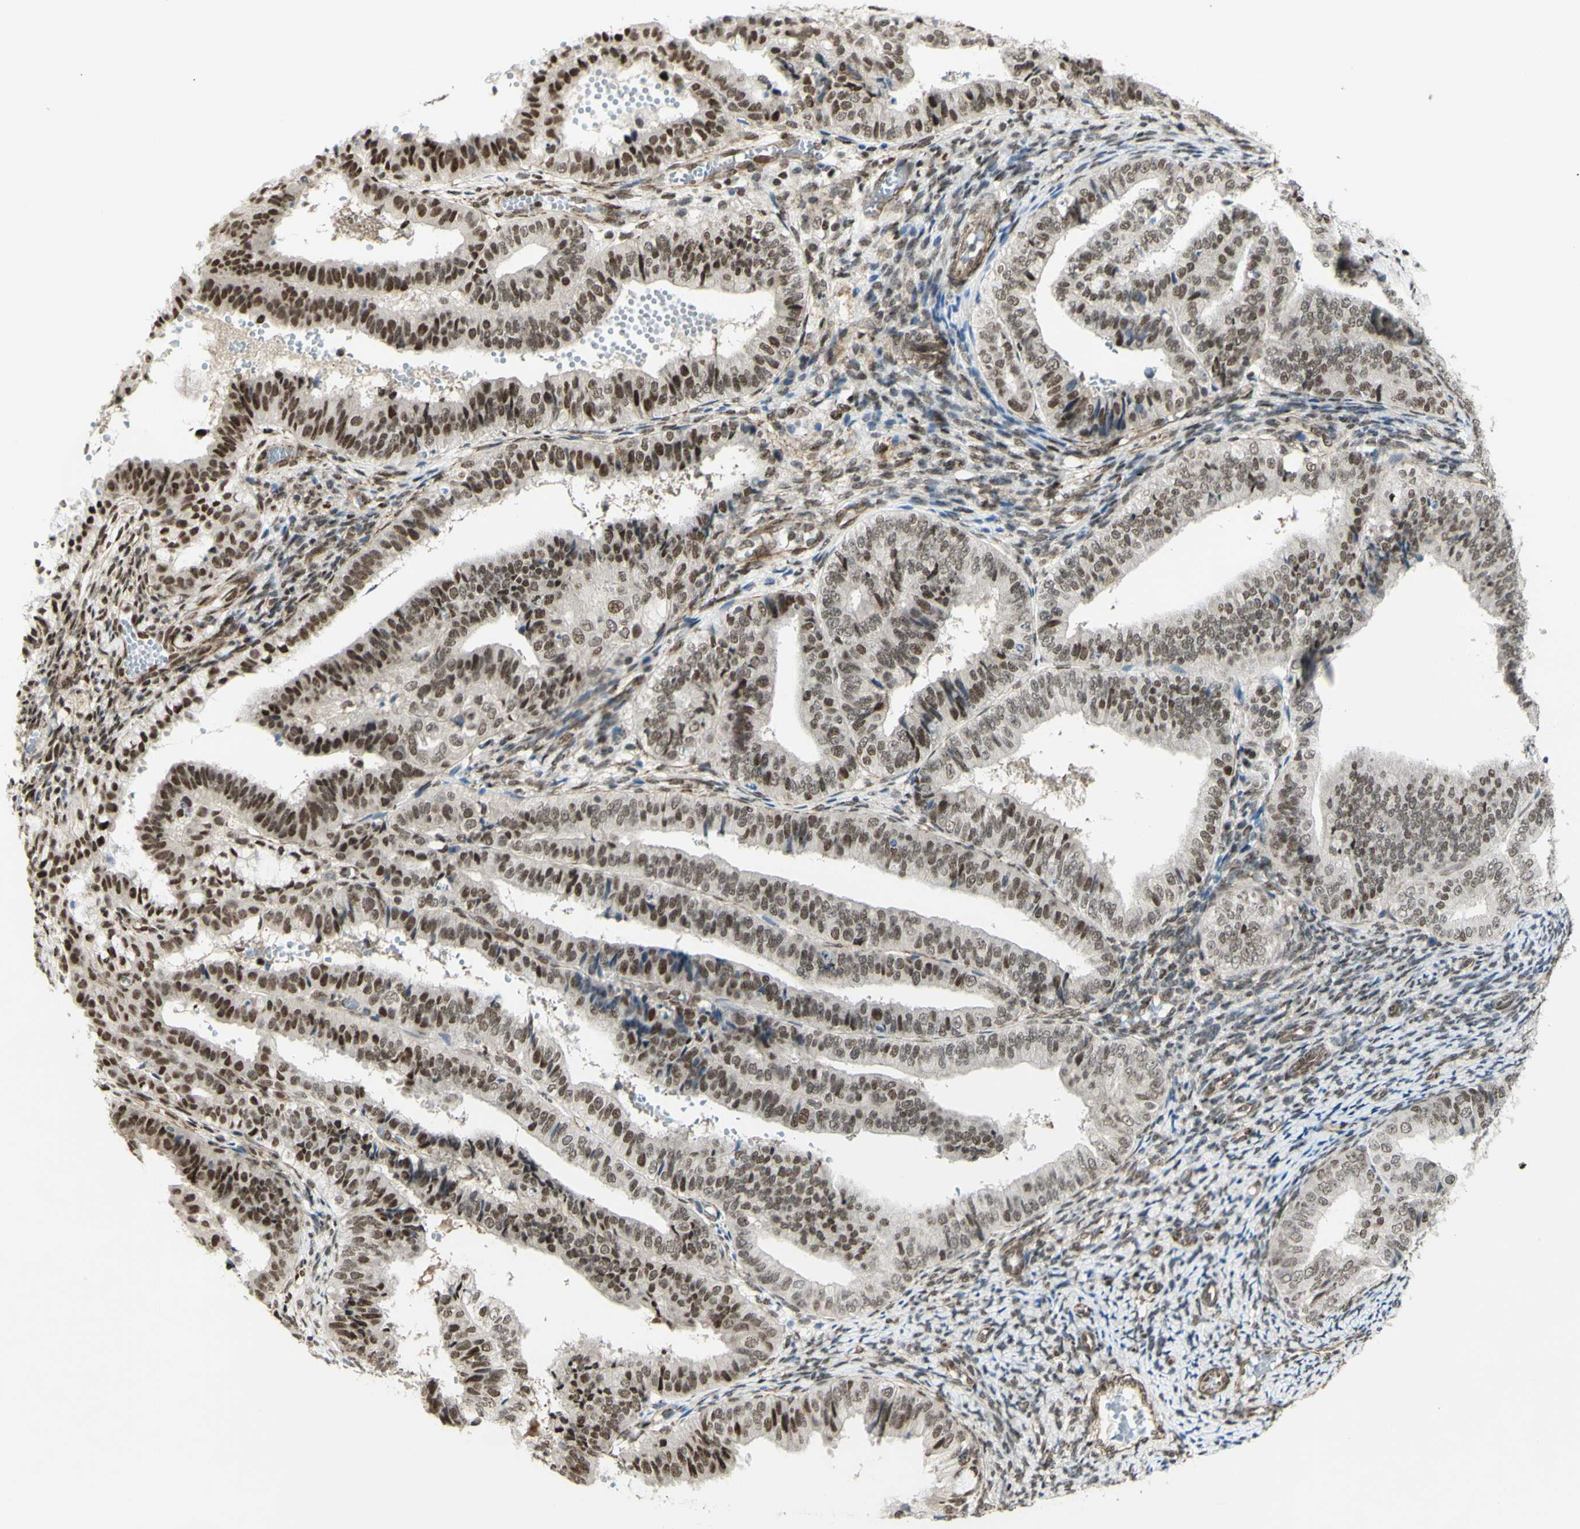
{"staining": {"intensity": "moderate", "quantity": ">75%", "location": "nuclear"}, "tissue": "endometrial cancer", "cell_type": "Tumor cells", "image_type": "cancer", "snomed": [{"axis": "morphology", "description": "Adenocarcinoma, NOS"}, {"axis": "topography", "description": "Endometrium"}], "caption": "About >75% of tumor cells in endometrial cancer exhibit moderate nuclear protein positivity as visualized by brown immunohistochemical staining.", "gene": "ZMYM6", "patient": {"sex": "female", "age": 63}}